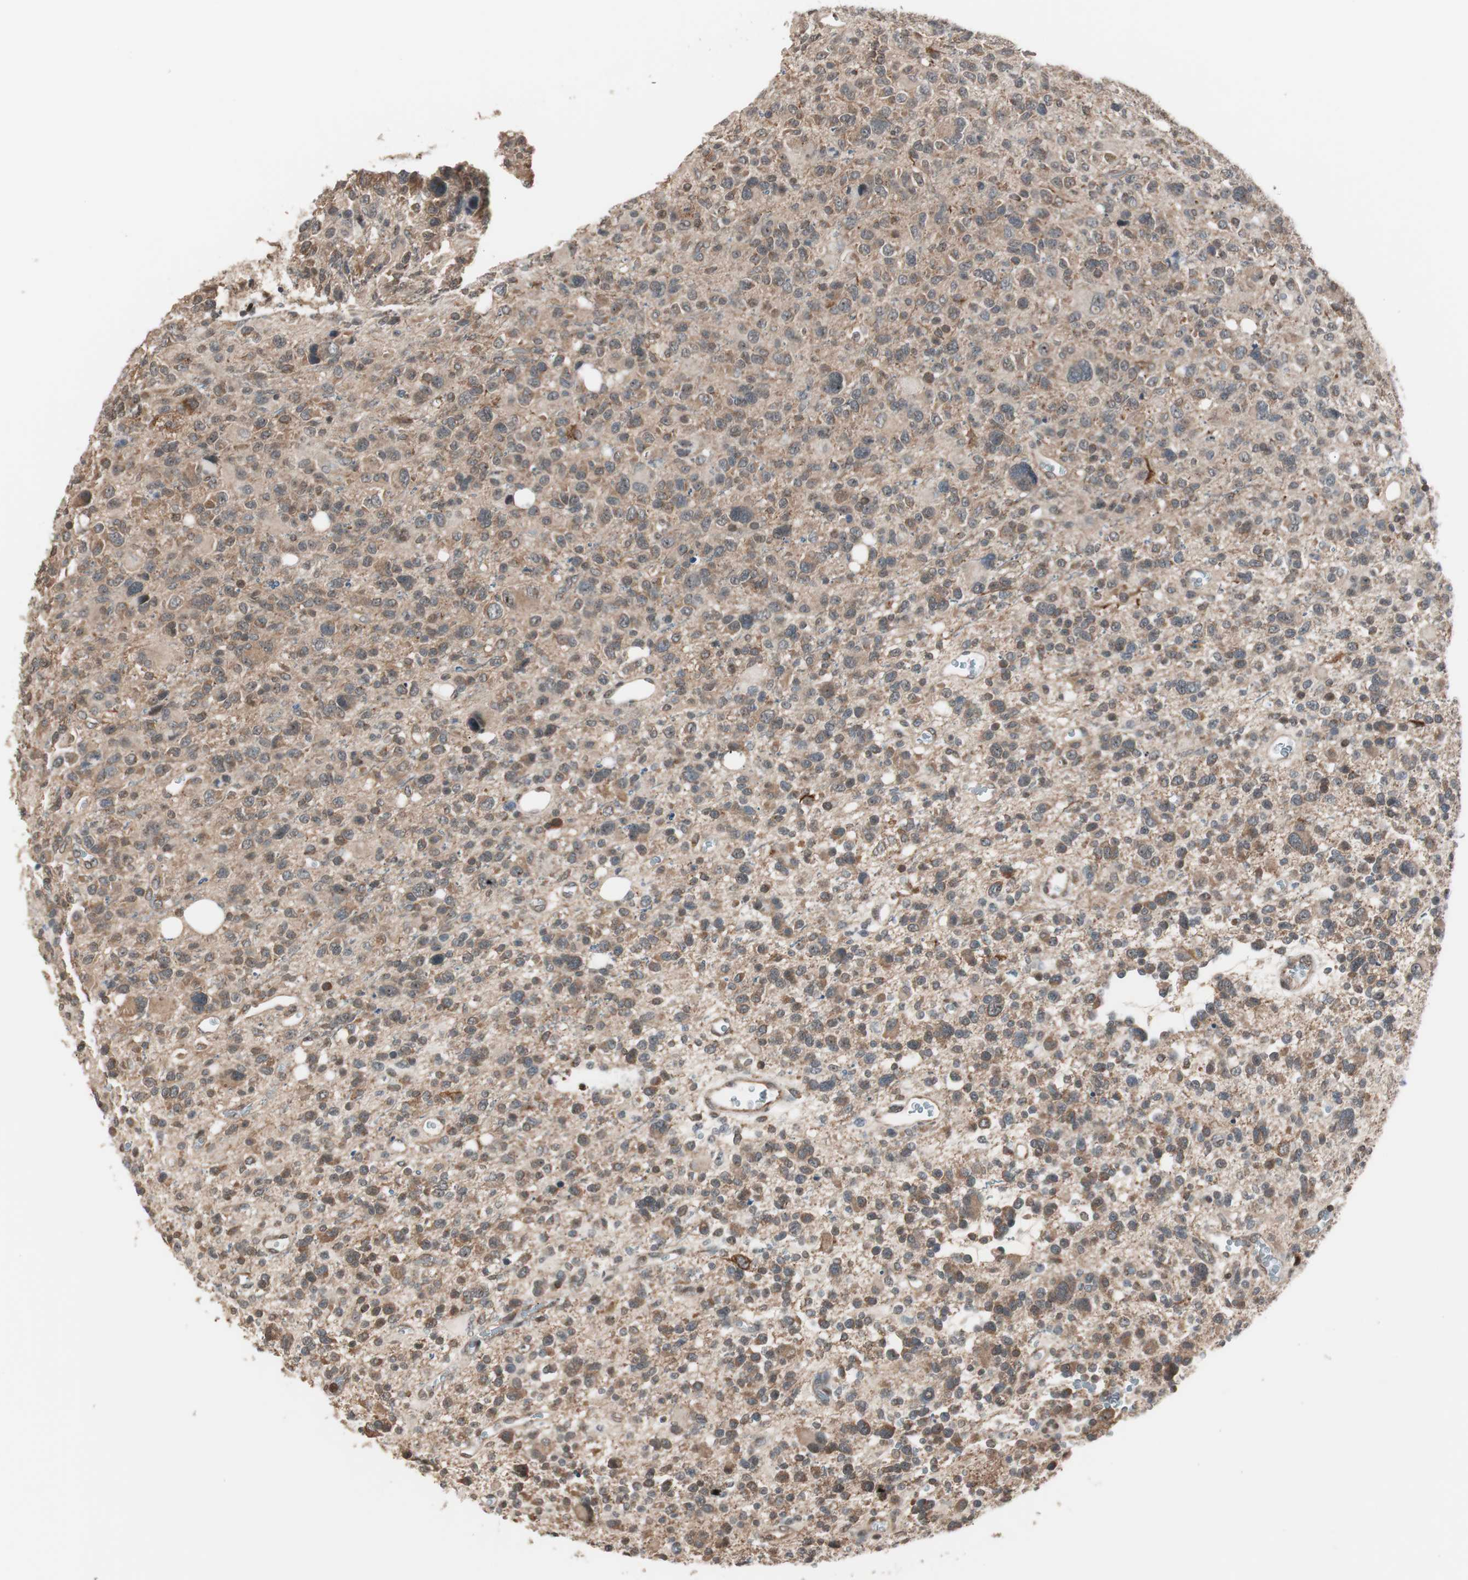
{"staining": {"intensity": "moderate", "quantity": ">75%", "location": "cytoplasmic/membranous"}, "tissue": "glioma", "cell_type": "Tumor cells", "image_type": "cancer", "snomed": [{"axis": "morphology", "description": "Glioma, malignant, High grade"}, {"axis": "topography", "description": "Brain"}], "caption": "Immunohistochemistry (IHC) staining of glioma, which demonstrates medium levels of moderate cytoplasmic/membranous positivity in about >75% of tumor cells indicating moderate cytoplasmic/membranous protein positivity. The staining was performed using DAB (brown) for protein detection and nuclei were counterstained in hematoxylin (blue).", "gene": "FBXO5", "patient": {"sex": "male", "age": 48}}